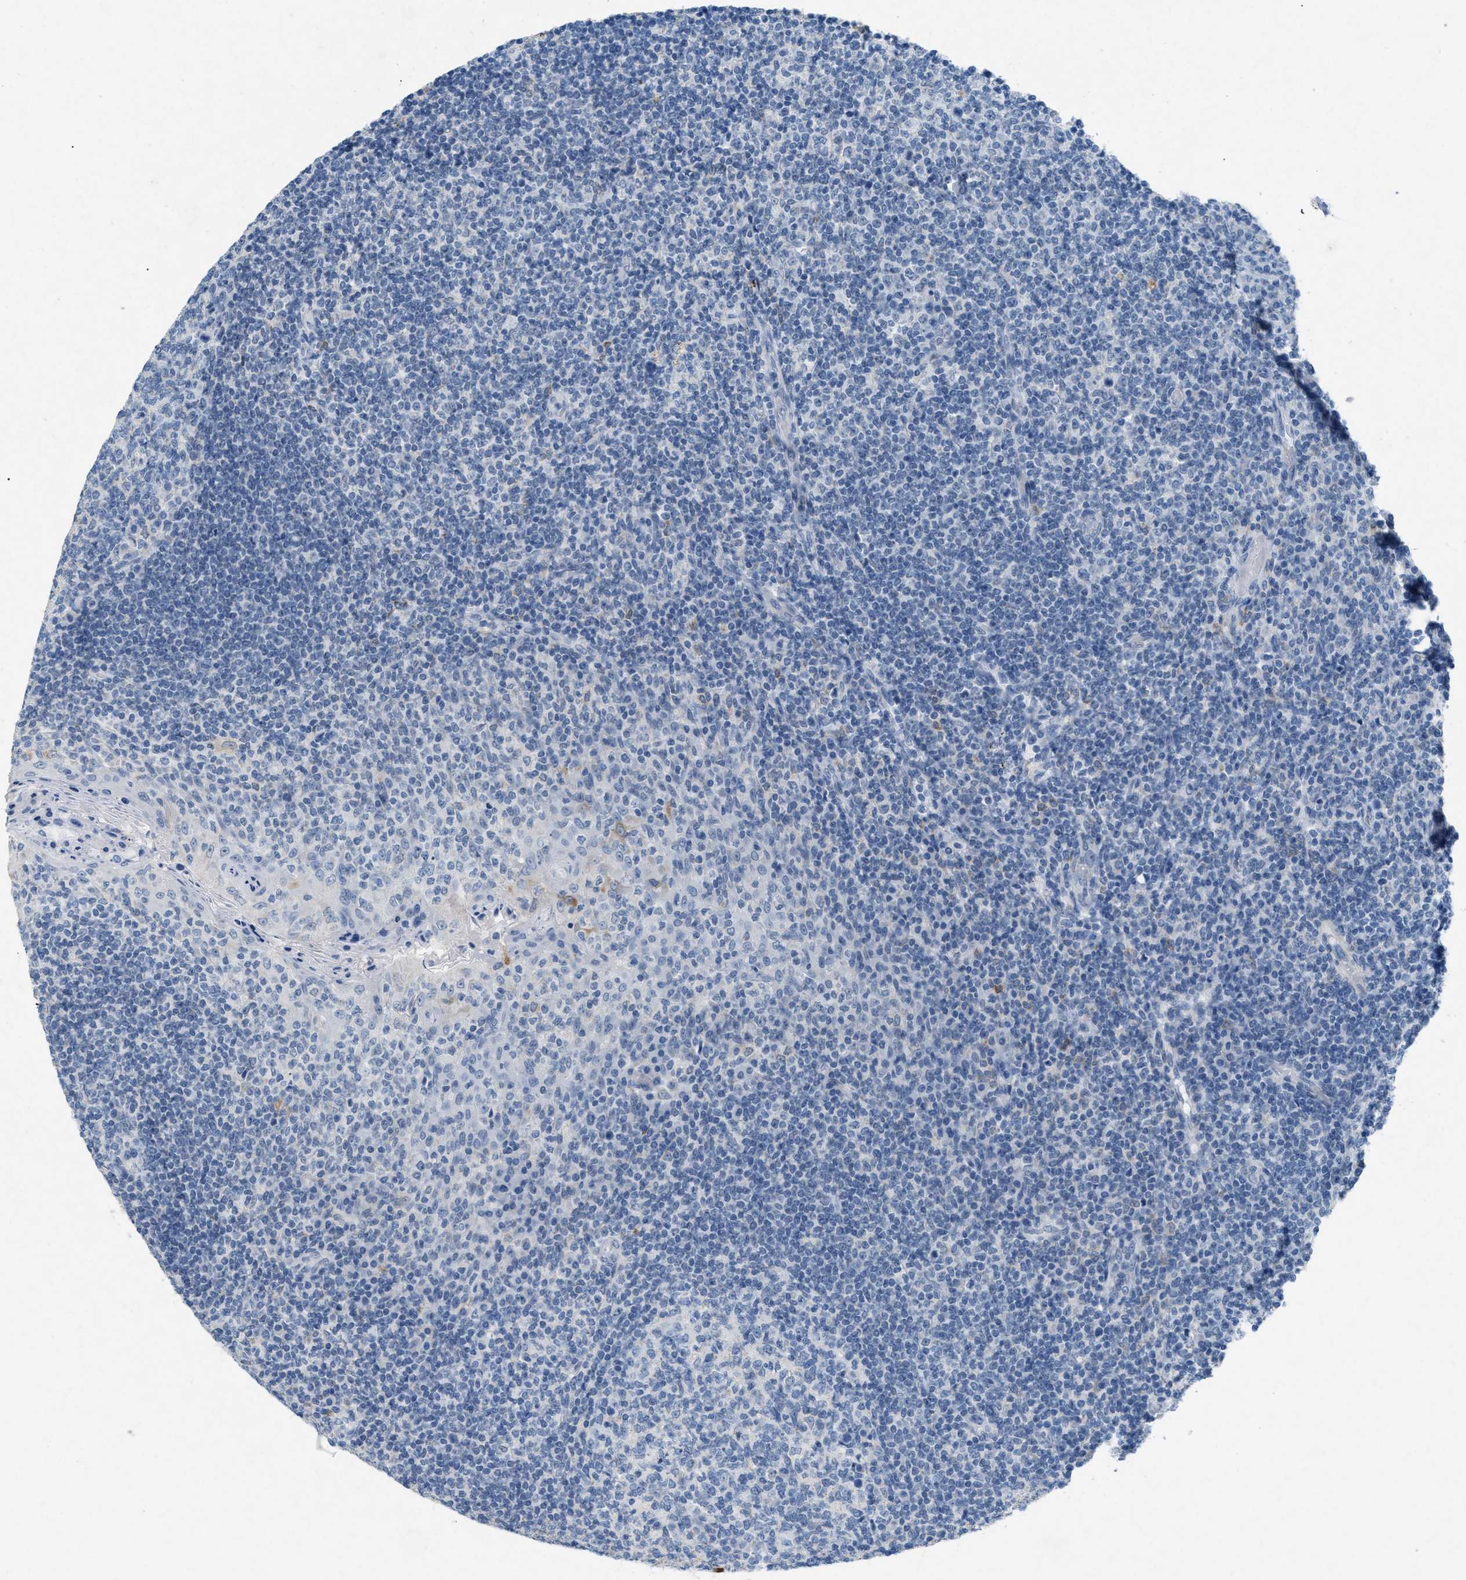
{"staining": {"intensity": "negative", "quantity": "none", "location": "none"}, "tissue": "tonsil", "cell_type": "Germinal center cells", "image_type": "normal", "snomed": [{"axis": "morphology", "description": "Normal tissue, NOS"}, {"axis": "topography", "description": "Tonsil"}], "caption": "Human tonsil stained for a protein using immunohistochemistry exhibits no positivity in germinal center cells.", "gene": "TASOR", "patient": {"sex": "female", "age": 19}}